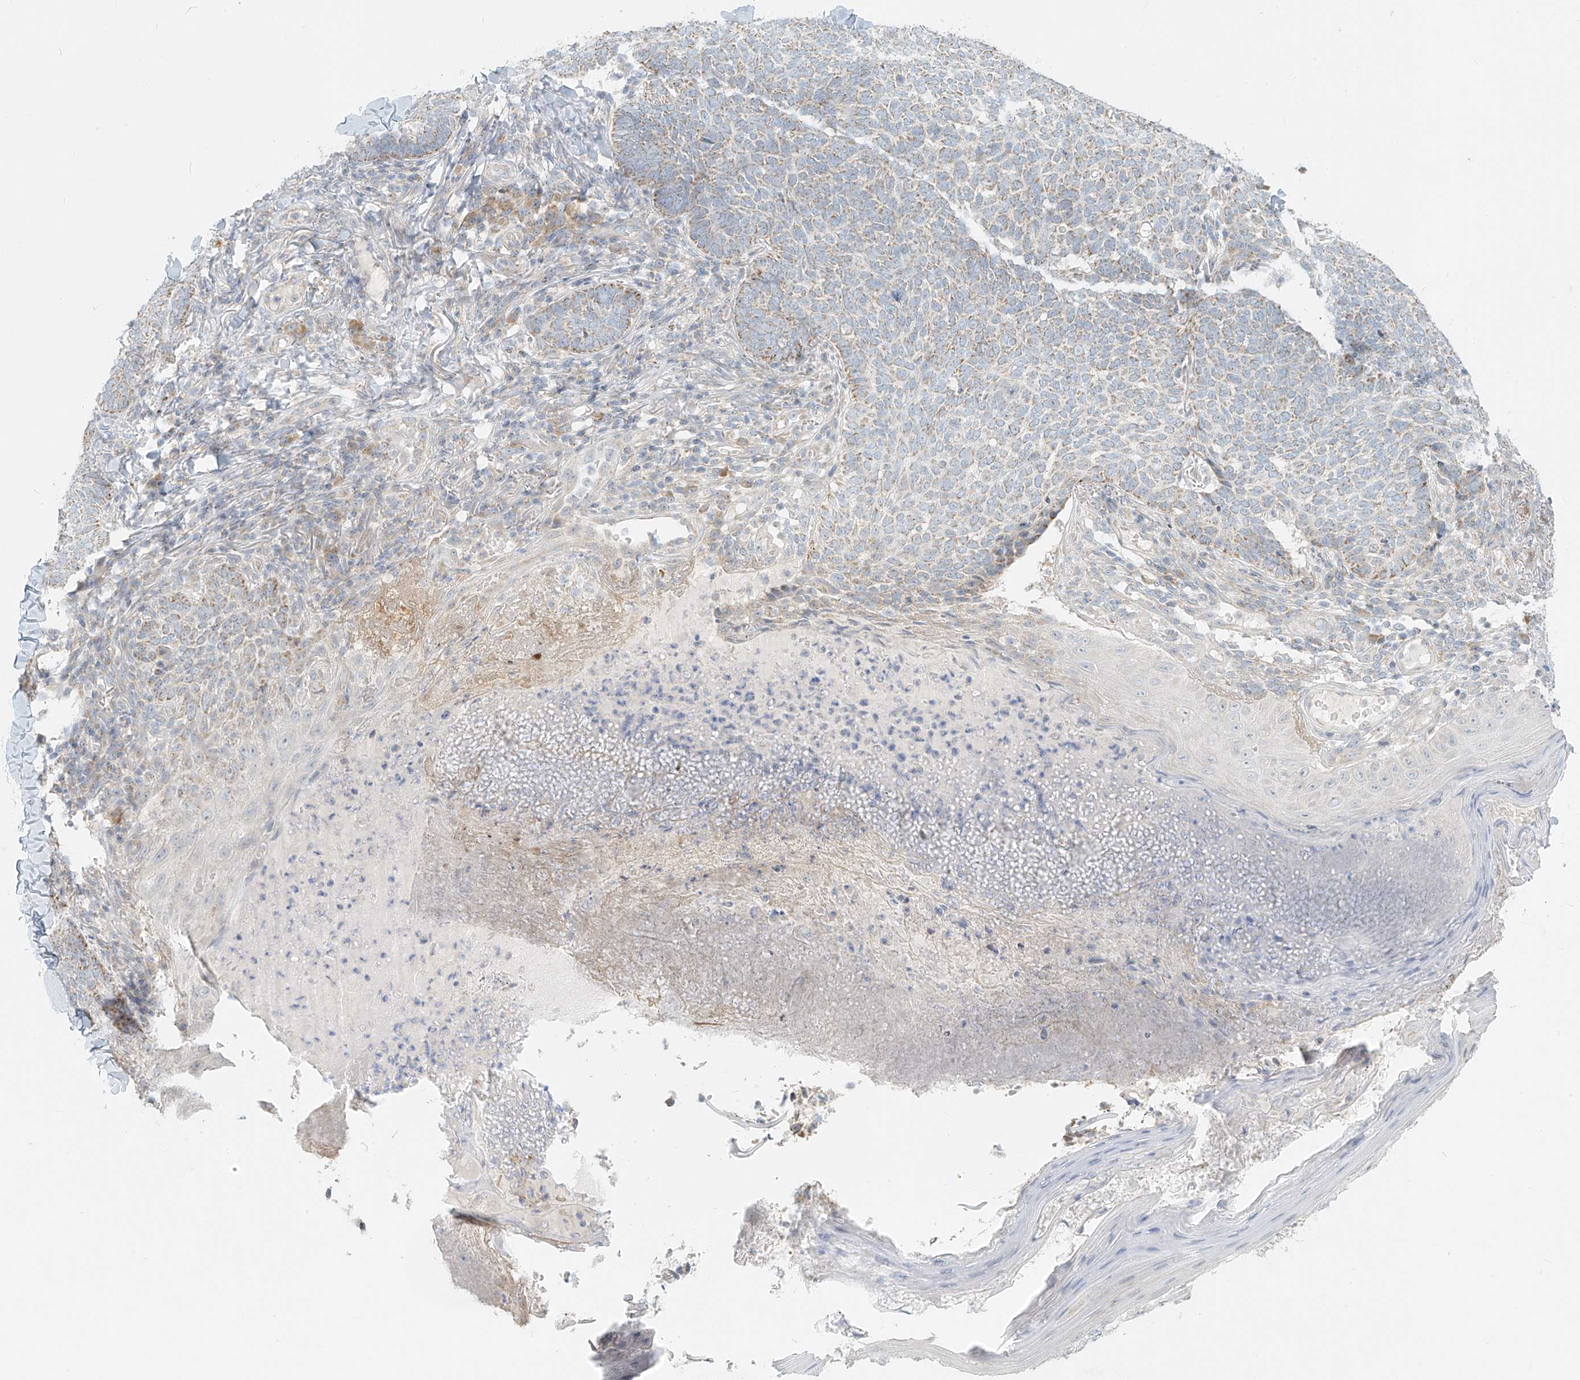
{"staining": {"intensity": "weak", "quantity": "25%-75%", "location": "cytoplasmic/membranous"}, "tissue": "skin cancer", "cell_type": "Tumor cells", "image_type": "cancer", "snomed": [{"axis": "morphology", "description": "Normal tissue, NOS"}, {"axis": "morphology", "description": "Basal cell carcinoma"}, {"axis": "topography", "description": "Skin"}], "caption": "Protein expression by immunohistochemistry (IHC) exhibits weak cytoplasmic/membranous staining in about 25%-75% of tumor cells in skin cancer (basal cell carcinoma).", "gene": "UST", "patient": {"sex": "male", "age": 50}}